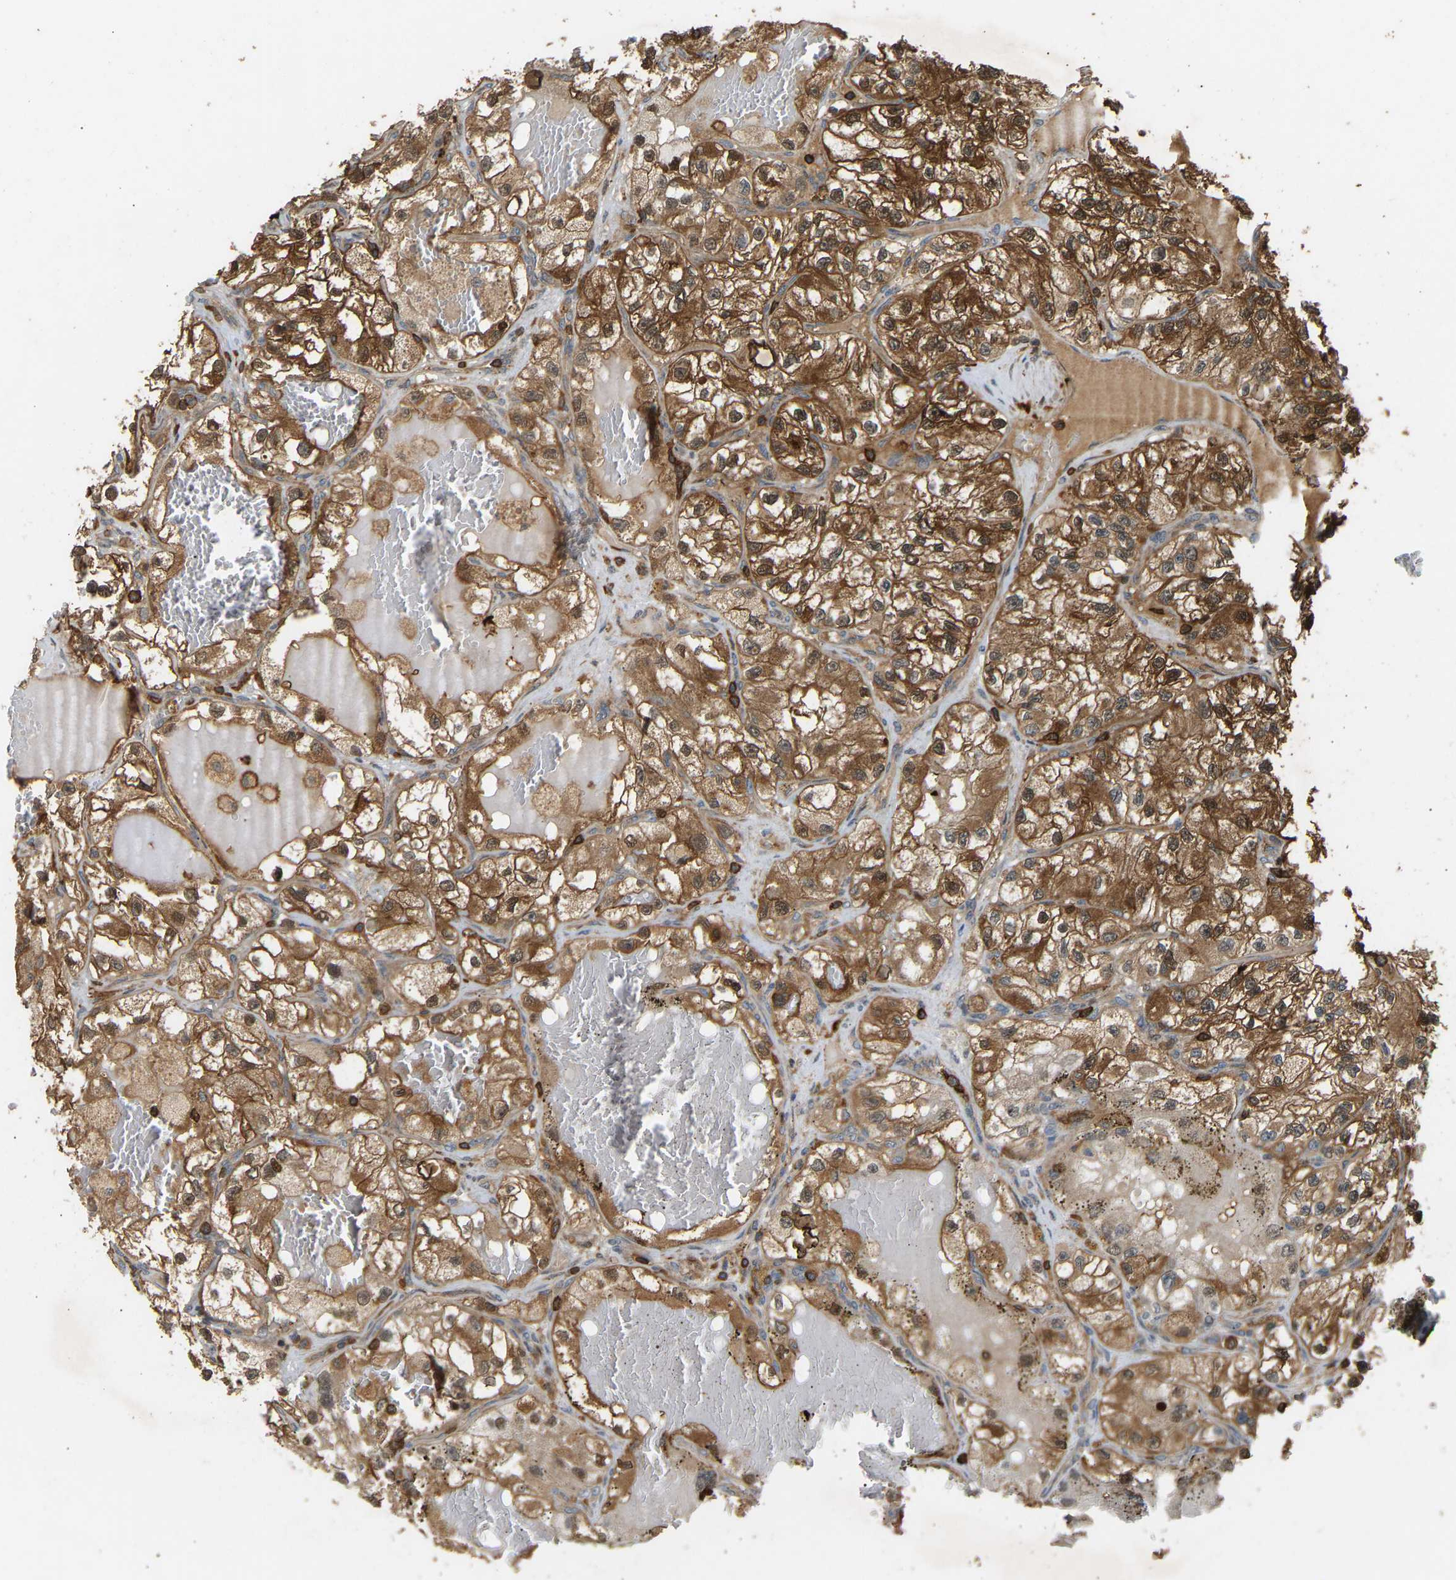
{"staining": {"intensity": "strong", "quantity": ">75%", "location": "cytoplasmic/membranous"}, "tissue": "renal cancer", "cell_type": "Tumor cells", "image_type": "cancer", "snomed": [{"axis": "morphology", "description": "Adenocarcinoma, NOS"}, {"axis": "topography", "description": "Kidney"}], "caption": "Renal cancer tissue shows strong cytoplasmic/membranous positivity in about >75% of tumor cells", "gene": "GOPC", "patient": {"sex": "female", "age": 57}}